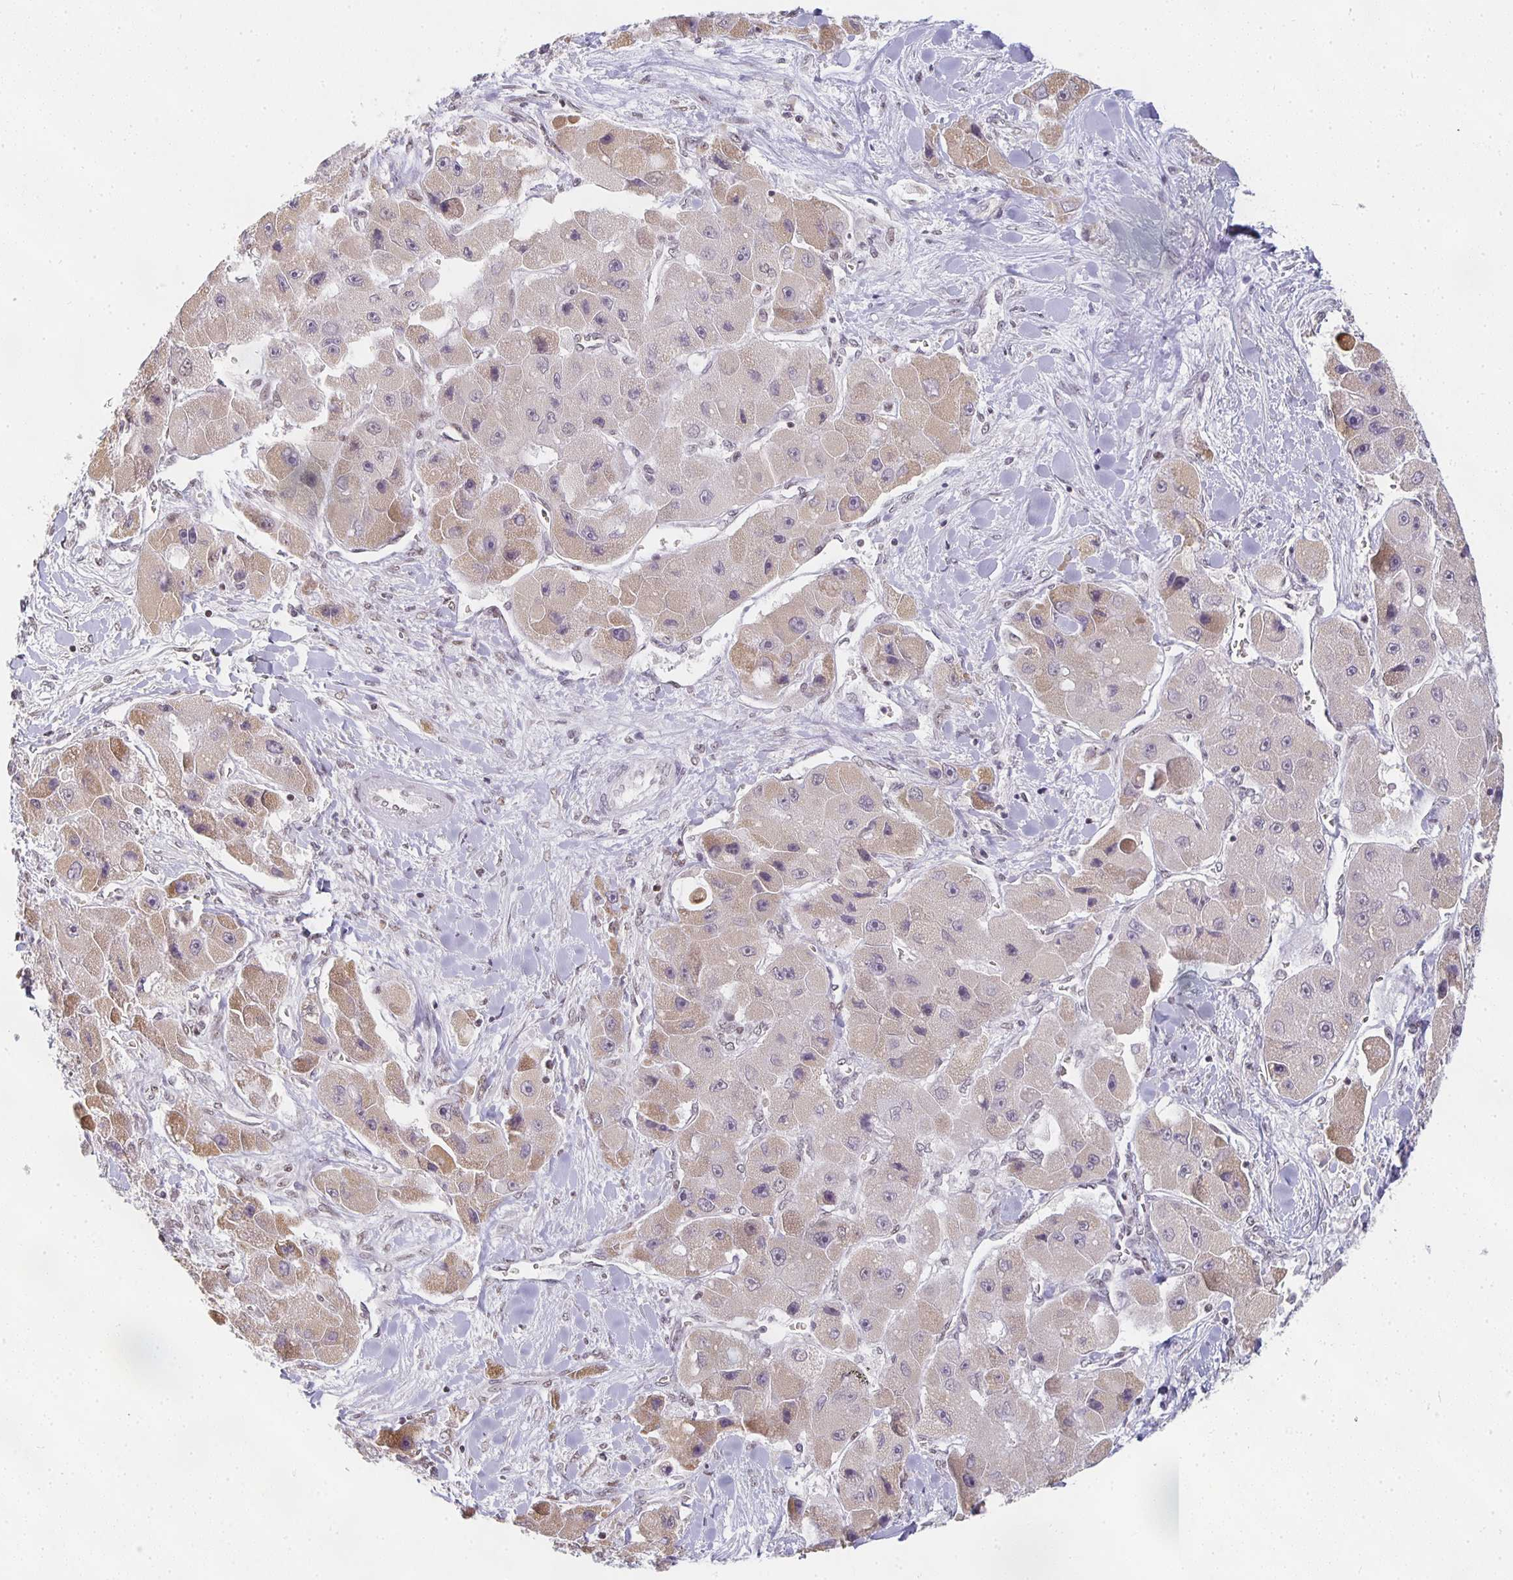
{"staining": {"intensity": "weak", "quantity": "25%-75%", "location": "cytoplasmic/membranous"}, "tissue": "liver cancer", "cell_type": "Tumor cells", "image_type": "cancer", "snomed": [{"axis": "morphology", "description": "Carcinoma, Hepatocellular, NOS"}, {"axis": "topography", "description": "Liver"}], "caption": "Protein expression analysis of hepatocellular carcinoma (liver) reveals weak cytoplasmic/membranous staining in about 25%-75% of tumor cells.", "gene": "SMARCA2", "patient": {"sex": "male", "age": 24}}